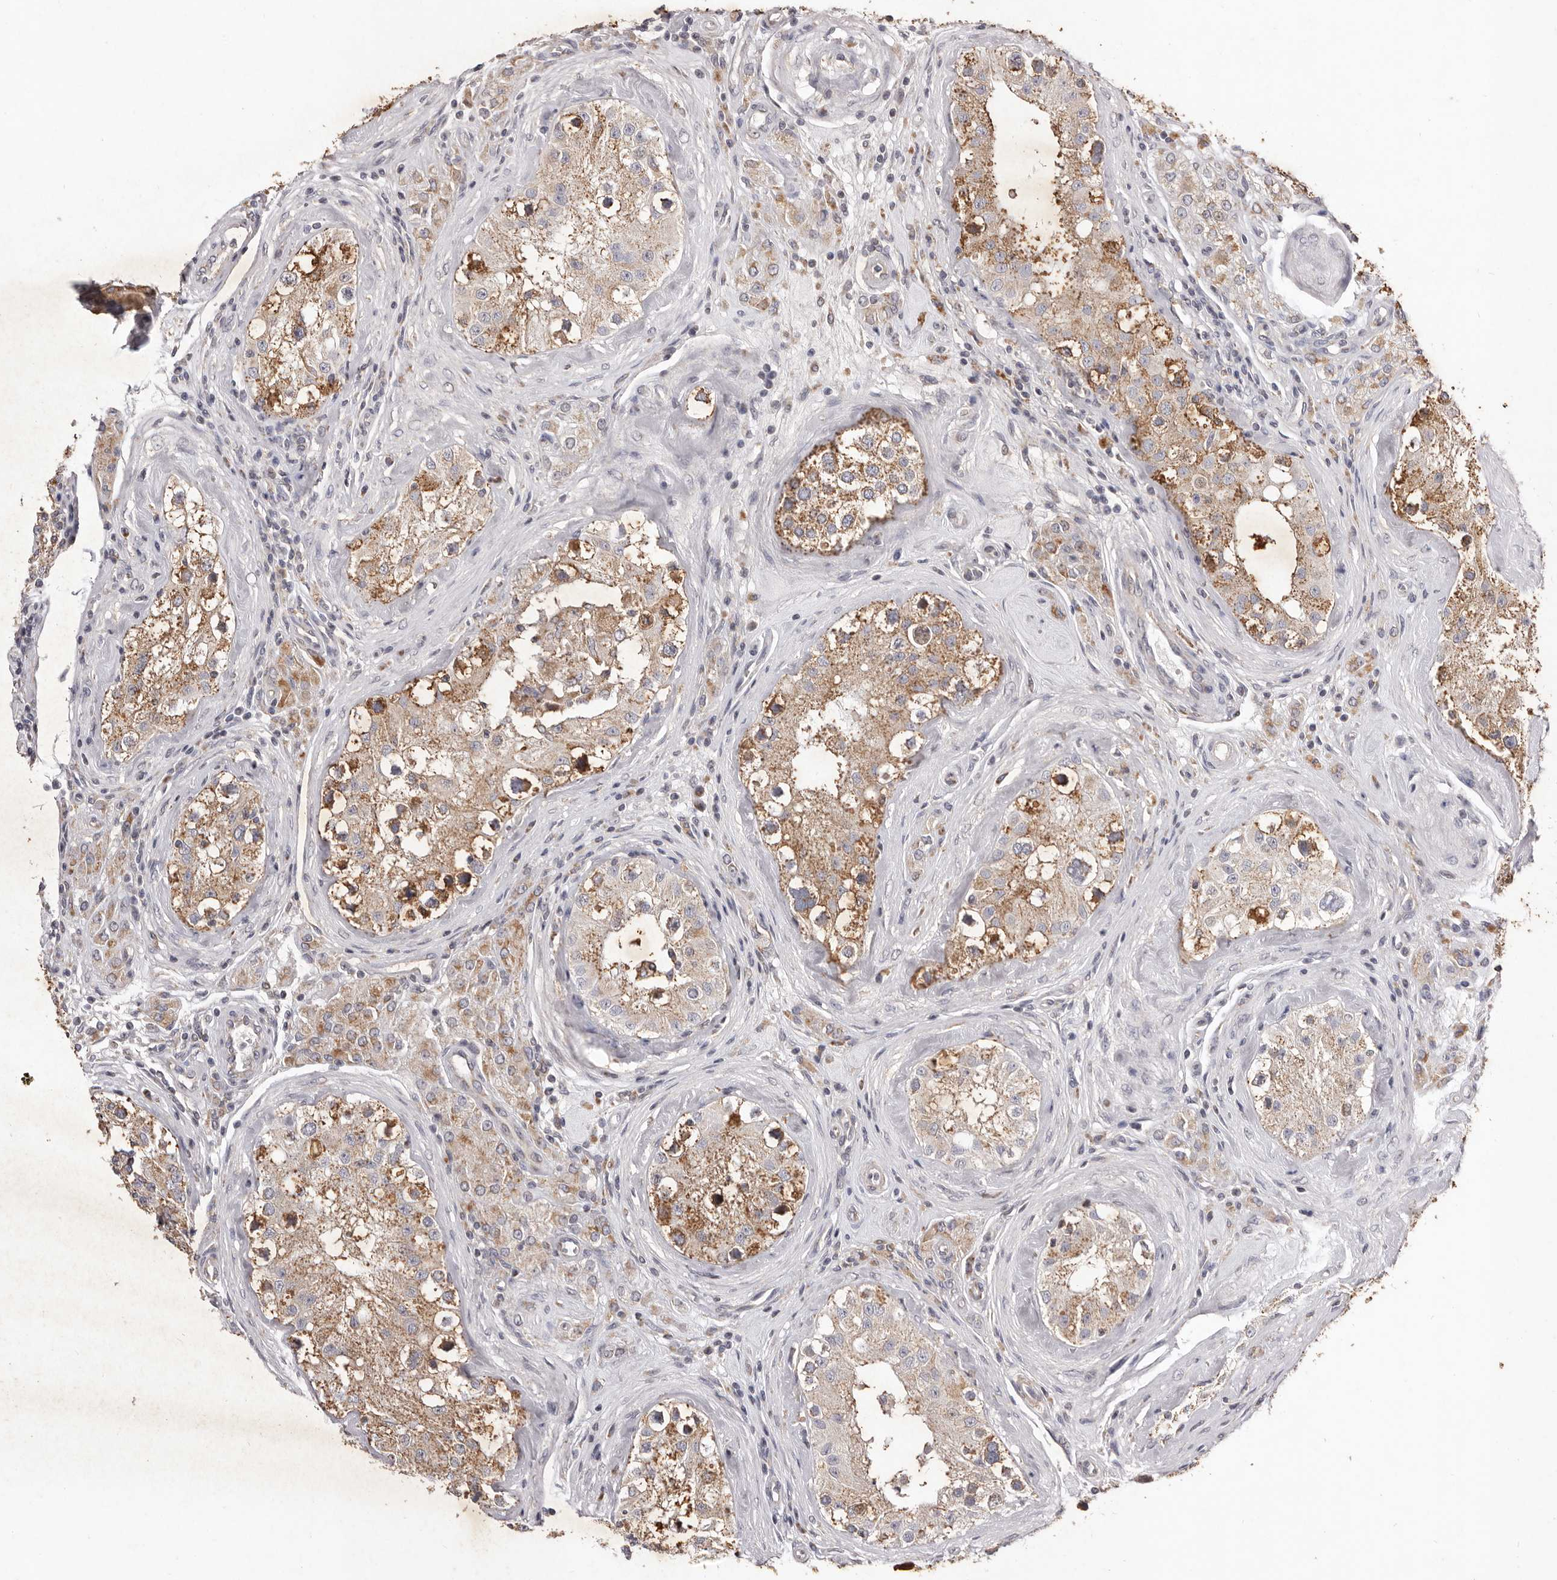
{"staining": {"intensity": "moderate", "quantity": "25%-75%", "location": "cytoplasmic/membranous"}, "tissue": "testis", "cell_type": "Cells in seminiferous ducts", "image_type": "normal", "snomed": [{"axis": "morphology", "description": "Normal tissue, NOS"}, {"axis": "topography", "description": "Testis"}], "caption": "The histopathology image reveals a brown stain indicating the presence of a protein in the cytoplasmic/membranous of cells in seminiferous ducts in testis. (Stains: DAB in brown, nuclei in blue, Microscopy: brightfield microscopy at high magnification).", "gene": "CXCL14", "patient": {"sex": "male", "age": 46}}